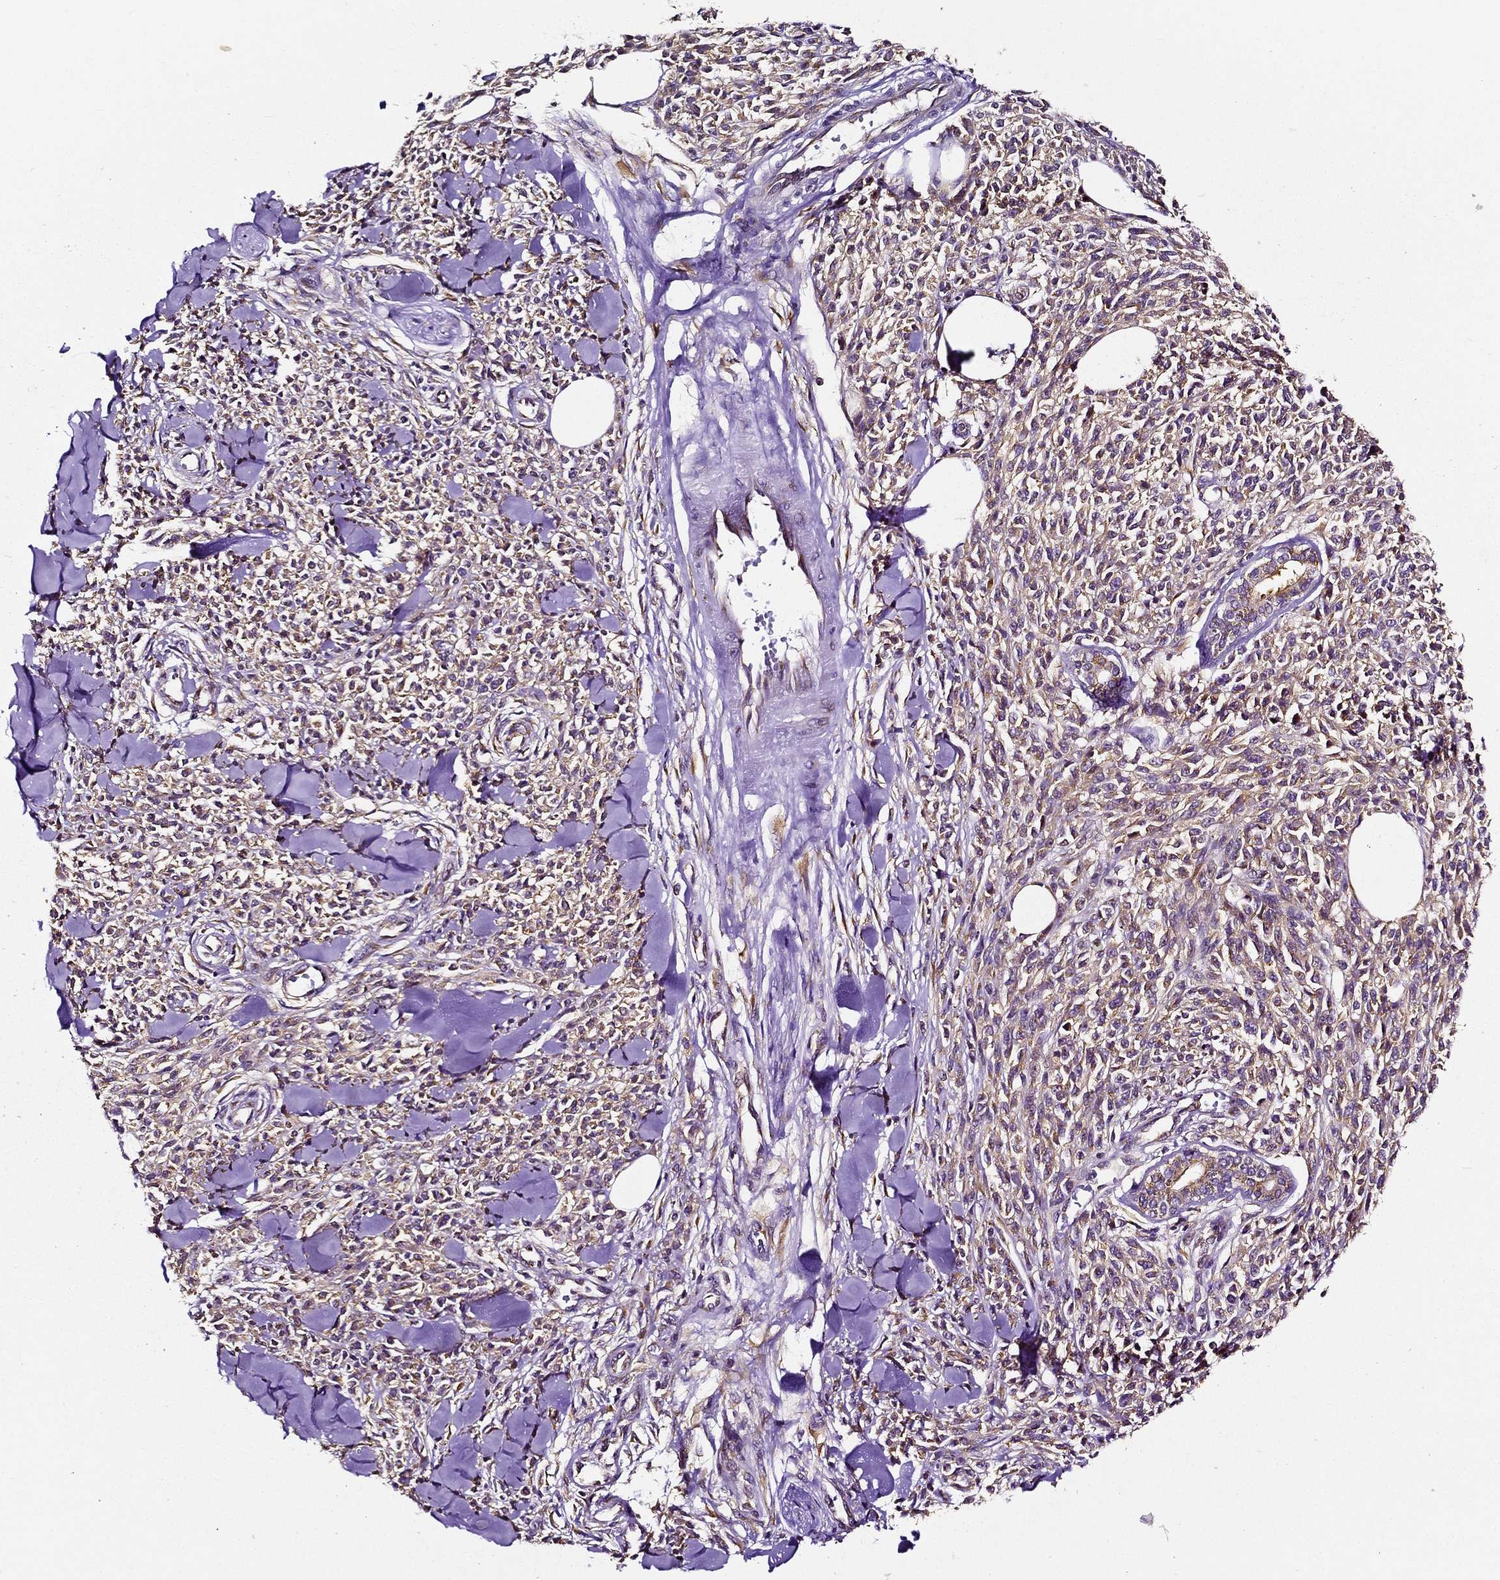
{"staining": {"intensity": "weak", "quantity": "25%-75%", "location": "cytoplasmic/membranous"}, "tissue": "melanoma", "cell_type": "Tumor cells", "image_type": "cancer", "snomed": [{"axis": "morphology", "description": "Malignant melanoma, NOS"}, {"axis": "topography", "description": "Skin"}, {"axis": "topography", "description": "Skin of trunk"}], "caption": "Immunohistochemistry (IHC) staining of malignant melanoma, which reveals low levels of weak cytoplasmic/membranous positivity in about 25%-75% of tumor cells indicating weak cytoplasmic/membranous protein staining. The staining was performed using DAB (3,3'-diaminobenzidine) (brown) for protein detection and nuclei were counterstained in hematoxylin (blue).", "gene": "TICAM1", "patient": {"sex": "male", "age": 74}}